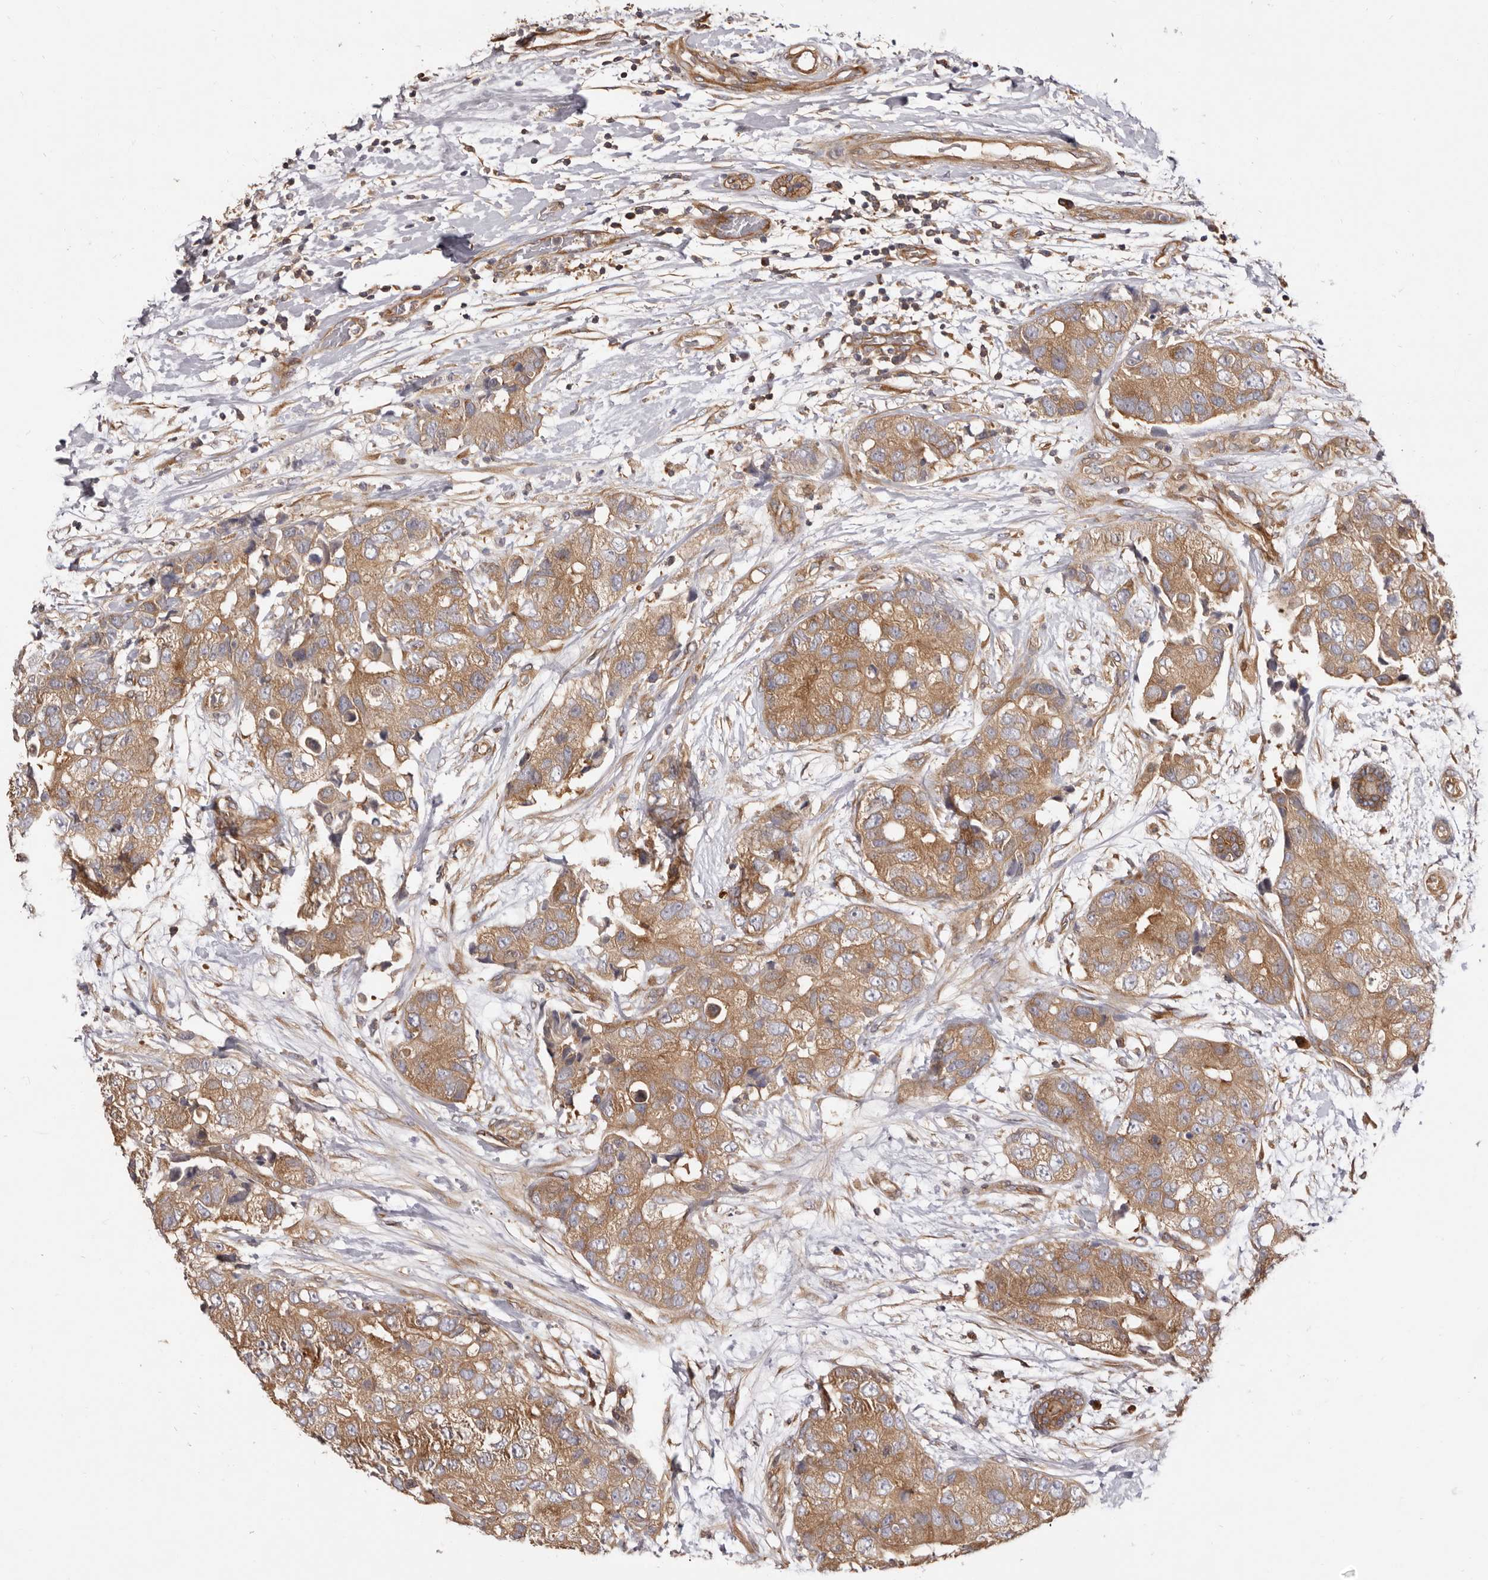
{"staining": {"intensity": "moderate", "quantity": ">75%", "location": "cytoplasmic/membranous"}, "tissue": "breast cancer", "cell_type": "Tumor cells", "image_type": "cancer", "snomed": [{"axis": "morphology", "description": "Duct carcinoma"}, {"axis": "topography", "description": "Breast"}], "caption": "The image shows immunohistochemical staining of breast cancer (intraductal carcinoma). There is moderate cytoplasmic/membranous positivity is appreciated in approximately >75% of tumor cells.", "gene": "ADAMTS20", "patient": {"sex": "female", "age": 62}}